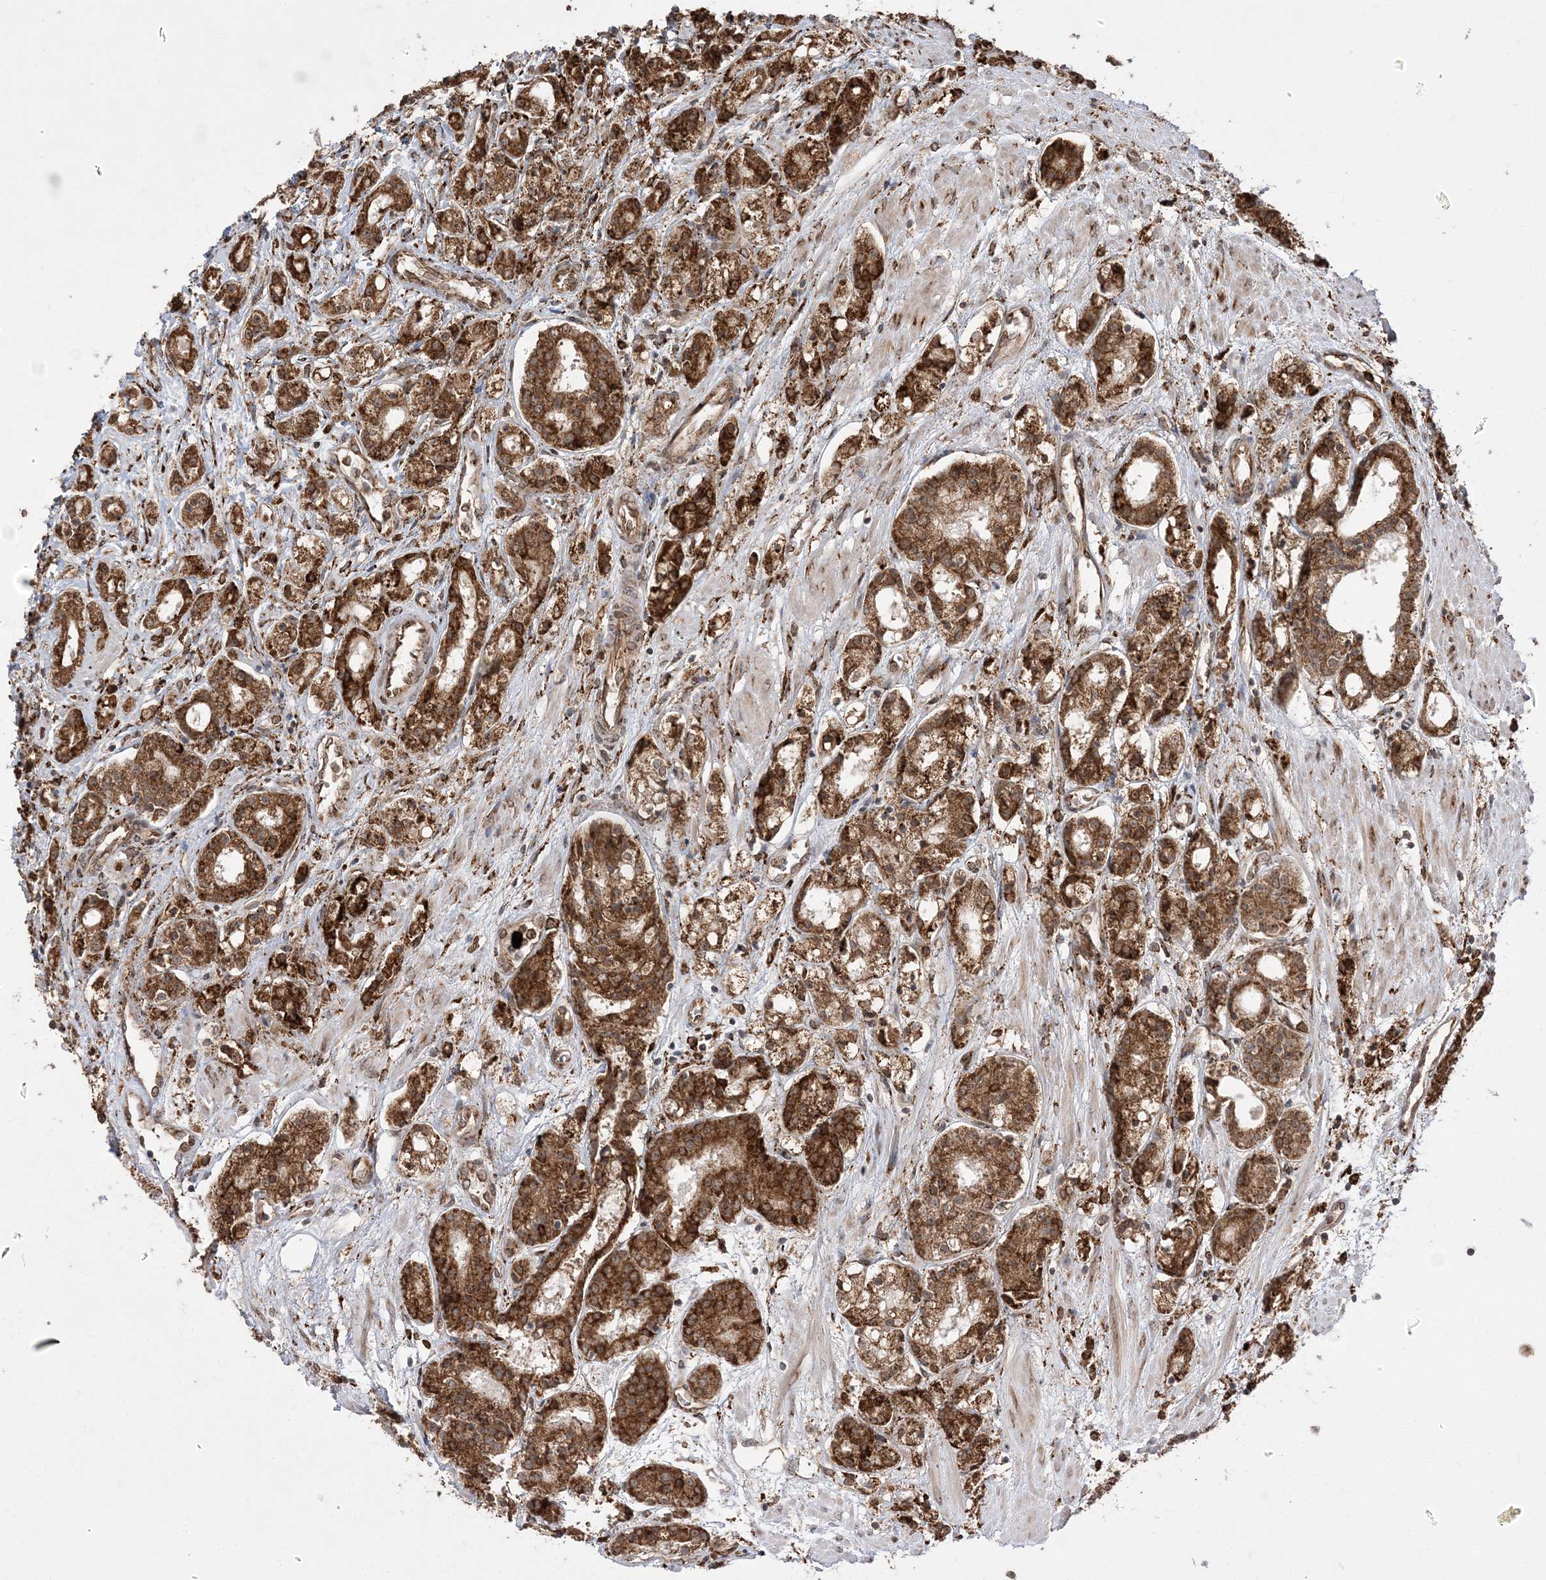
{"staining": {"intensity": "strong", "quantity": ">75%", "location": "cytoplasmic/membranous,nuclear"}, "tissue": "prostate cancer", "cell_type": "Tumor cells", "image_type": "cancer", "snomed": [{"axis": "morphology", "description": "Adenocarcinoma, High grade"}, {"axis": "topography", "description": "Prostate"}], "caption": "Immunohistochemical staining of prostate high-grade adenocarcinoma displays strong cytoplasmic/membranous and nuclear protein expression in approximately >75% of tumor cells.", "gene": "EPC2", "patient": {"sex": "male", "age": 60}}